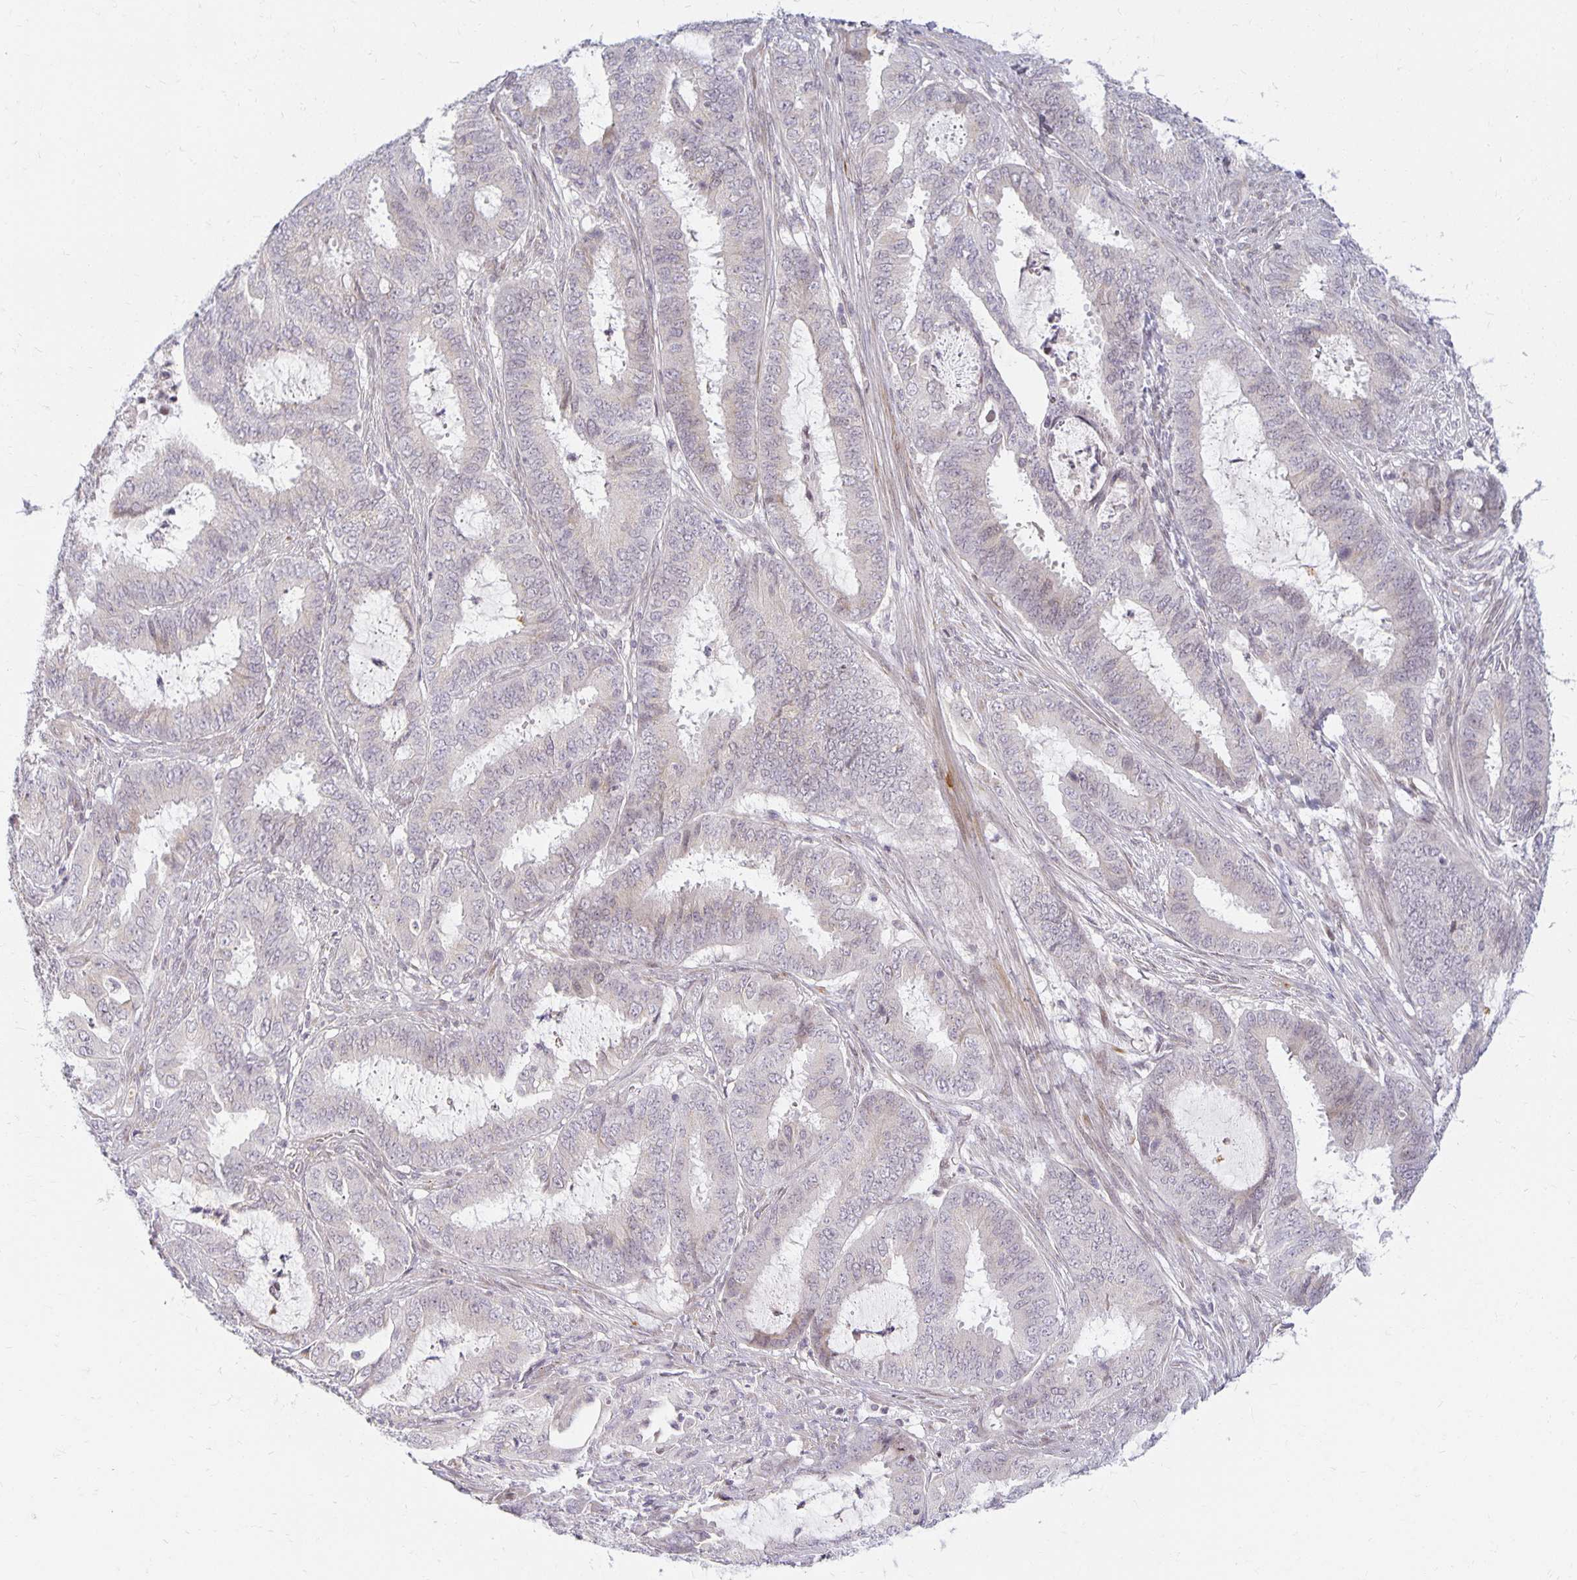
{"staining": {"intensity": "negative", "quantity": "none", "location": "none"}, "tissue": "endometrial cancer", "cell_type": "Tumor cells", "image_type": "cancer", "snomed": [{"axis": "morphology", "description": "Adenocarcinoma, NOS"}, {"axis": "topography", "description": "Endometrium"}], "caption": "Tumor cells are negative for brown protein staining in endometrial cancer (adenocarcinoma).", "gene": "EHF", "patient": {"sex": "female", "age": 51}}